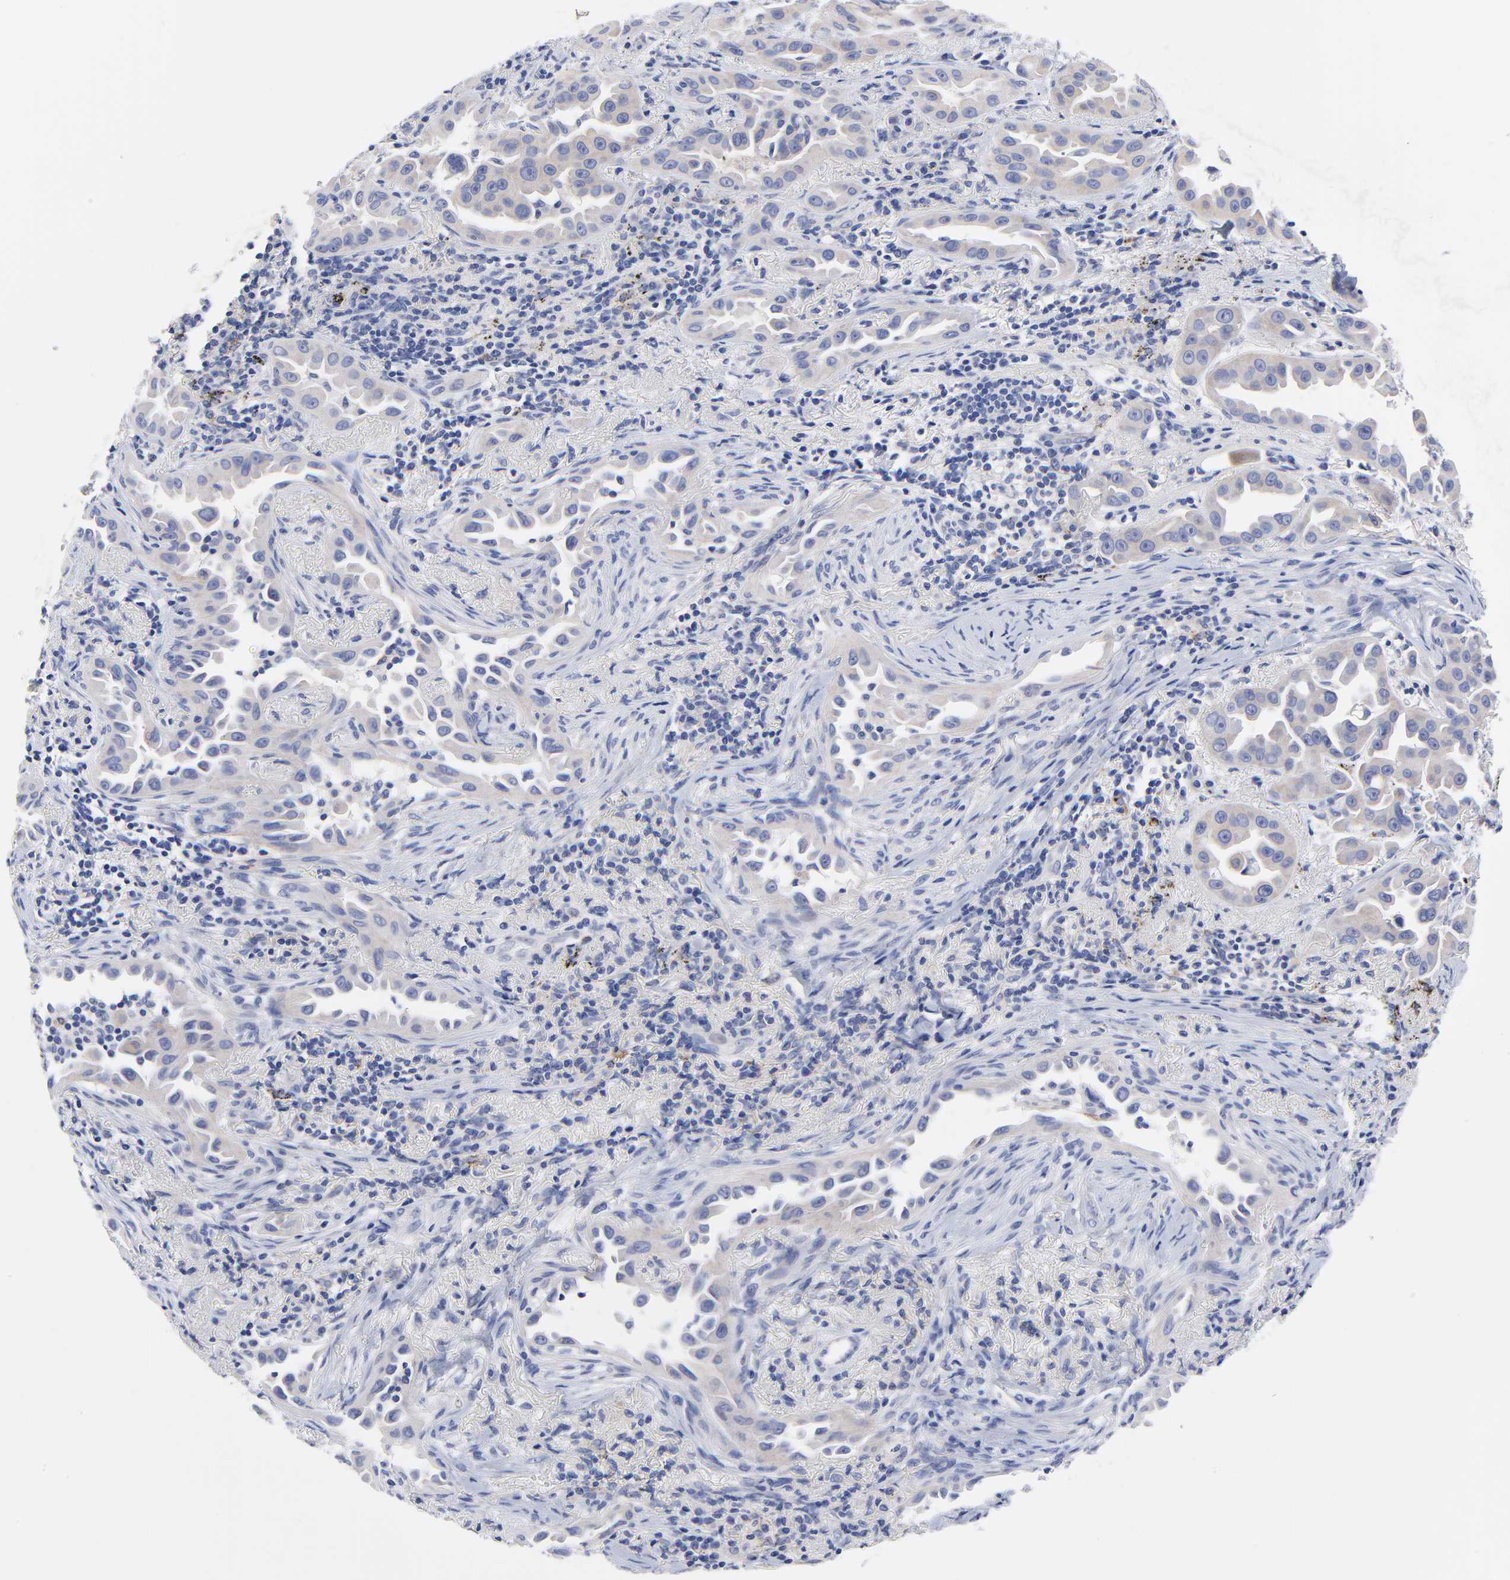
{"staining": {"intensity": "weak", "quantity": "25%-75%", "location": "cytoplasmic/membranous"}, "tissue": "lung cancer", "cell_type": "Tumor cells", "image_type": "cancer", "snomed": [{"axis": "morphology", "description": "Normal tissue, NOS"}, {"axis": "morphology", "description": "Adenocarcinoma, NOS"}, {"axis": "topography", "description": "Bronchus"}], "caption": "Weak cytoplasmic/membranous staining is appreciated in approximately 25%-75% of tumor cells in lung adenocarcinoma. Ihc stains the protein of interest in brown and the nuclei are stained blue.", "gene": "FBXO10", "patient": {"sex": "male", "age": 68}}